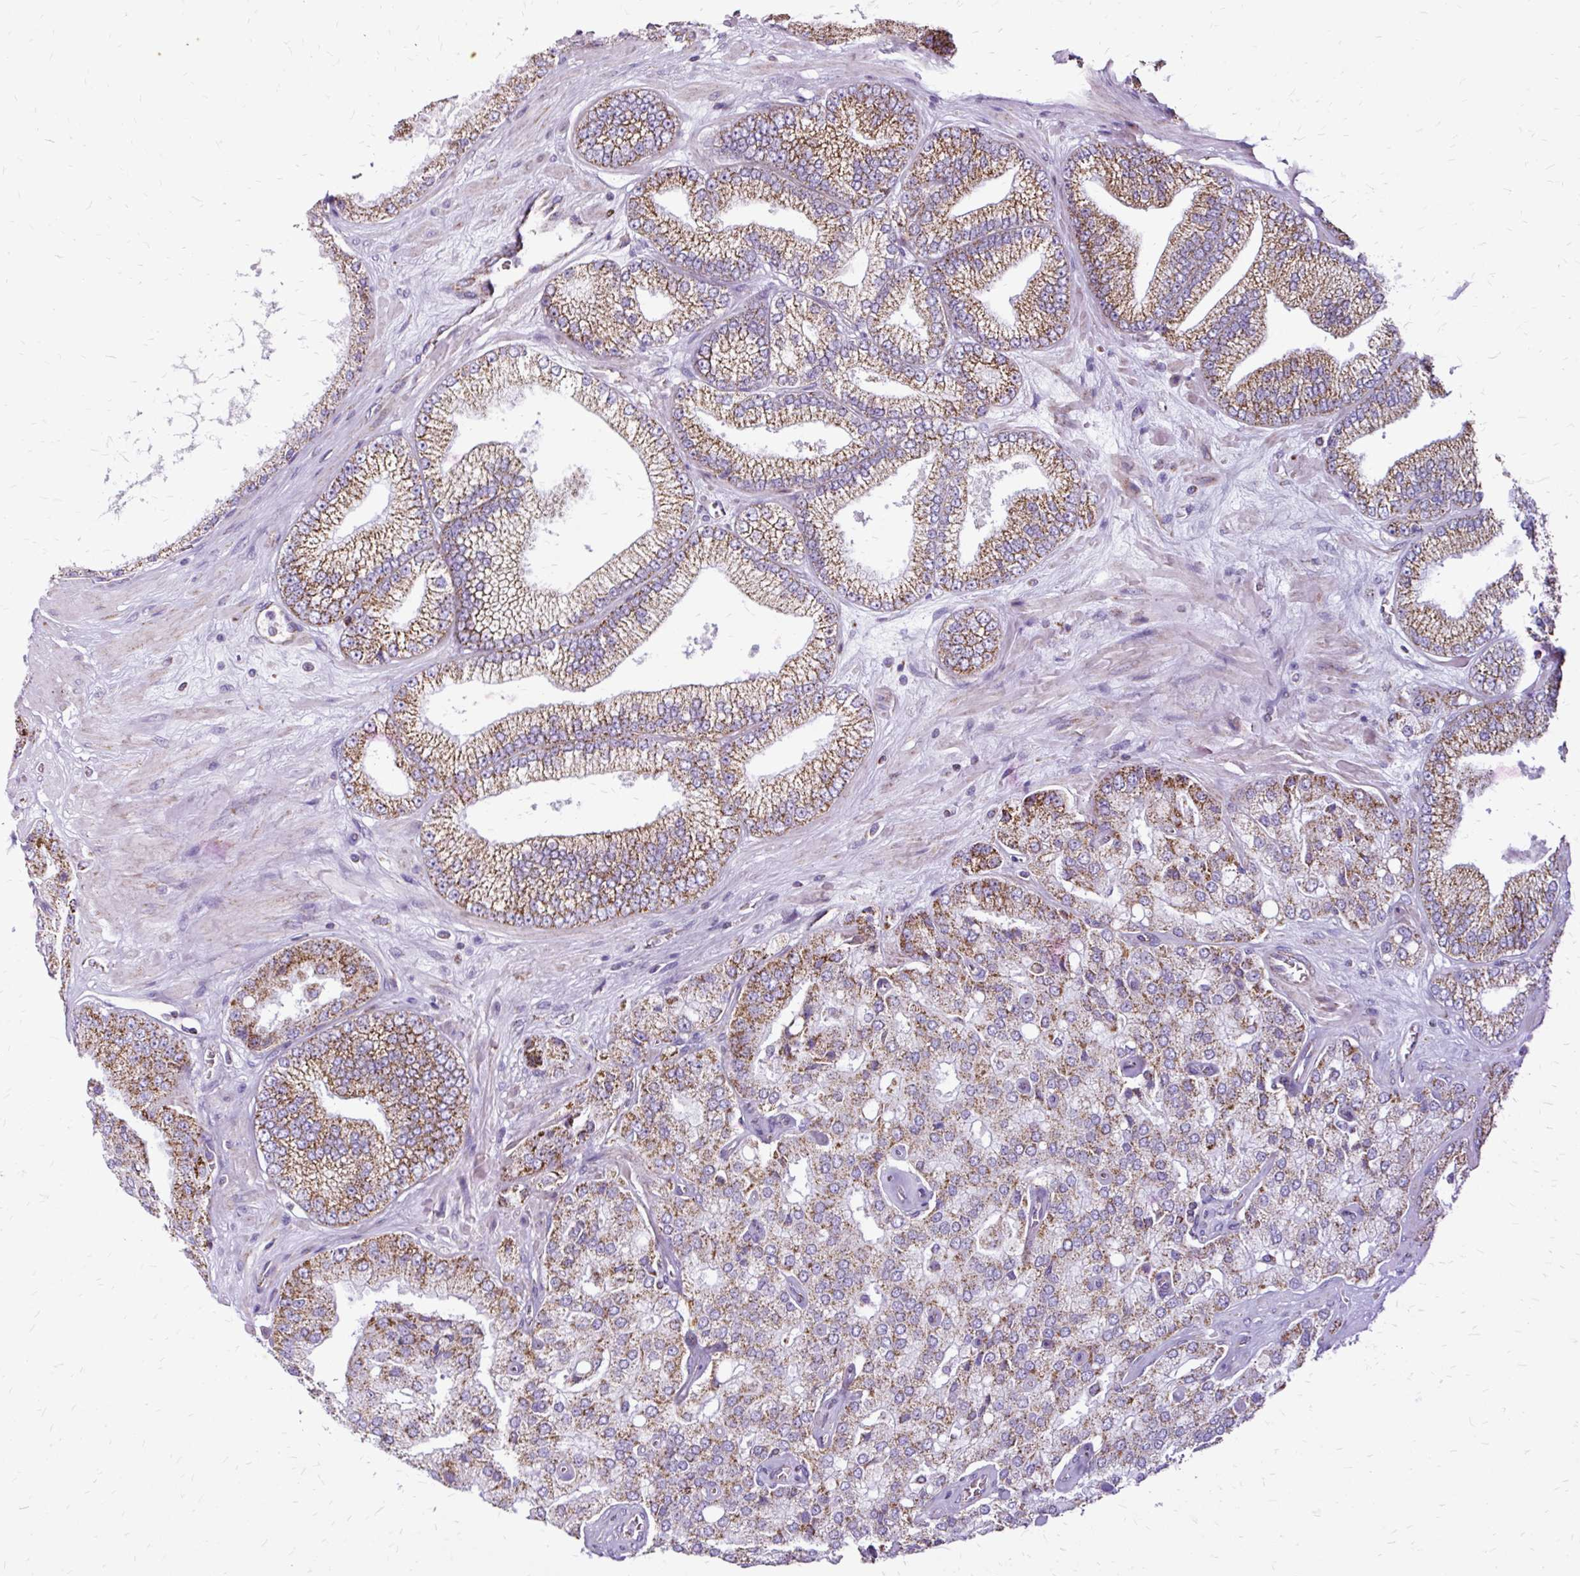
{"staining": {"intensity": "moderate", "quantity": ">75%", "location": "cytoplasmic/membranous"}, "tissue": "prostate cancer", "cell_type": "Tumor cells", "image_type": "cancer", "snomed": [{"axis": "morphology", "description": "Adenocarcinoma, High grade"}, {"axis": "topography", "description": "Prostate"}], "caption": "Adenocarcinoma (high-grade) (prostate) stained with a brown dye demonstrates moderate cytoplasmic/membranous positive staining in approximately >75% of tumor cells.", "gene": "DLAT", "patient": {"sex": "male", "age": 68}}